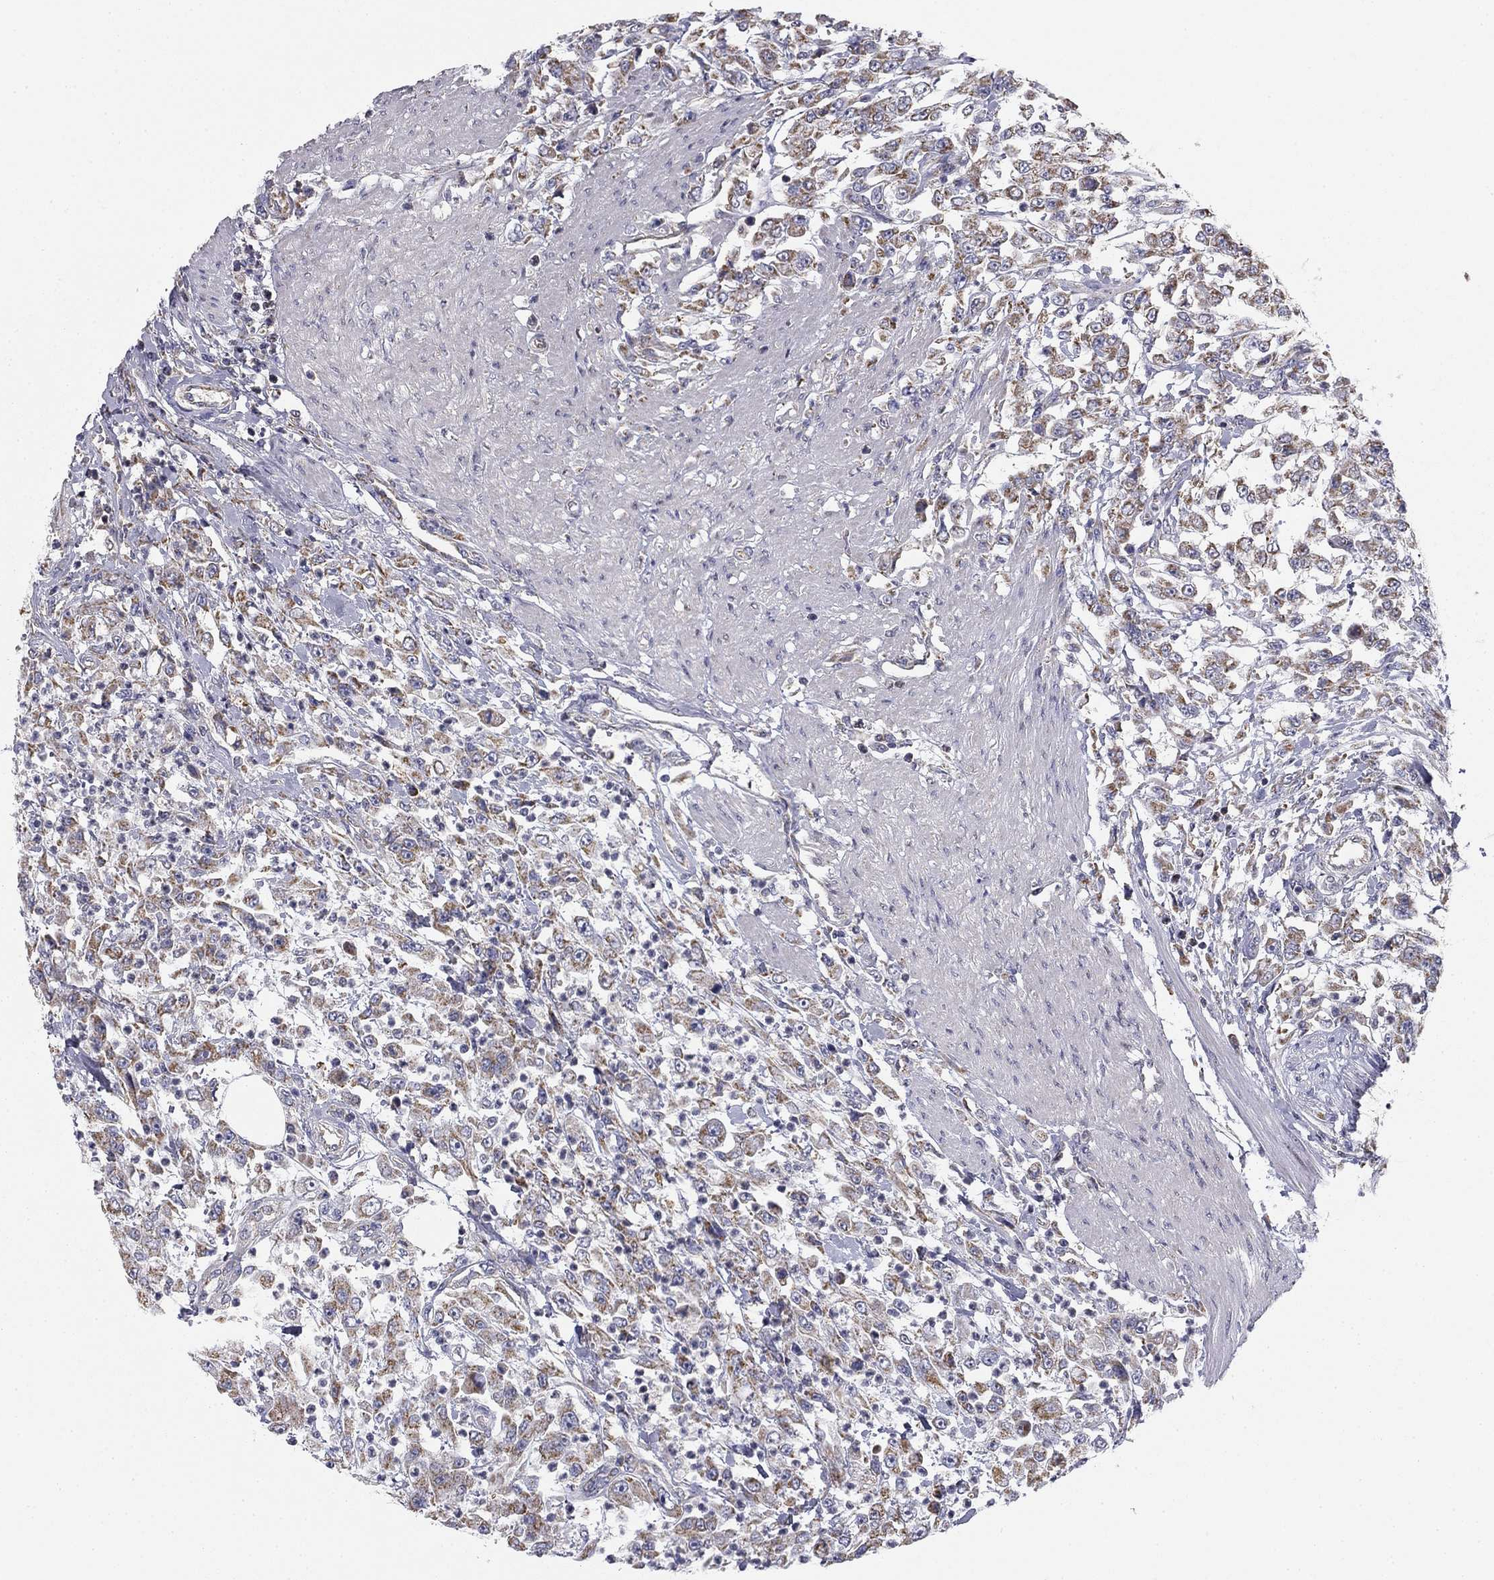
{"staining": {"intensity": "moderate", "quantity": "25%-75%", "location": "cytoplasmic/membranous"}, "tissue": "urothelial cancer", "cell_type": "Tumor cells", "image_type": "cancer", "snomed": [{"axis": "morphology", "description": "Urothelial carcinoma, High grade"}, {"axis": "topography", "description": "Urinary bladder"}], "caption": "Immunohistochemistry staining of high-grade urothelial carcinoma, which shows medium levels of moderate cytoplasmic/membranous expression in about 25%-75% of tumor cells indicating moderate cytoplasmic/membranous protein positivity. The staining was performed using DAB (brown) for protein detection and nuclei were counterstained in hematoxylin (blue).", "gene": "SLC2A9", "patient": {"sex": "male", "age": 46}}